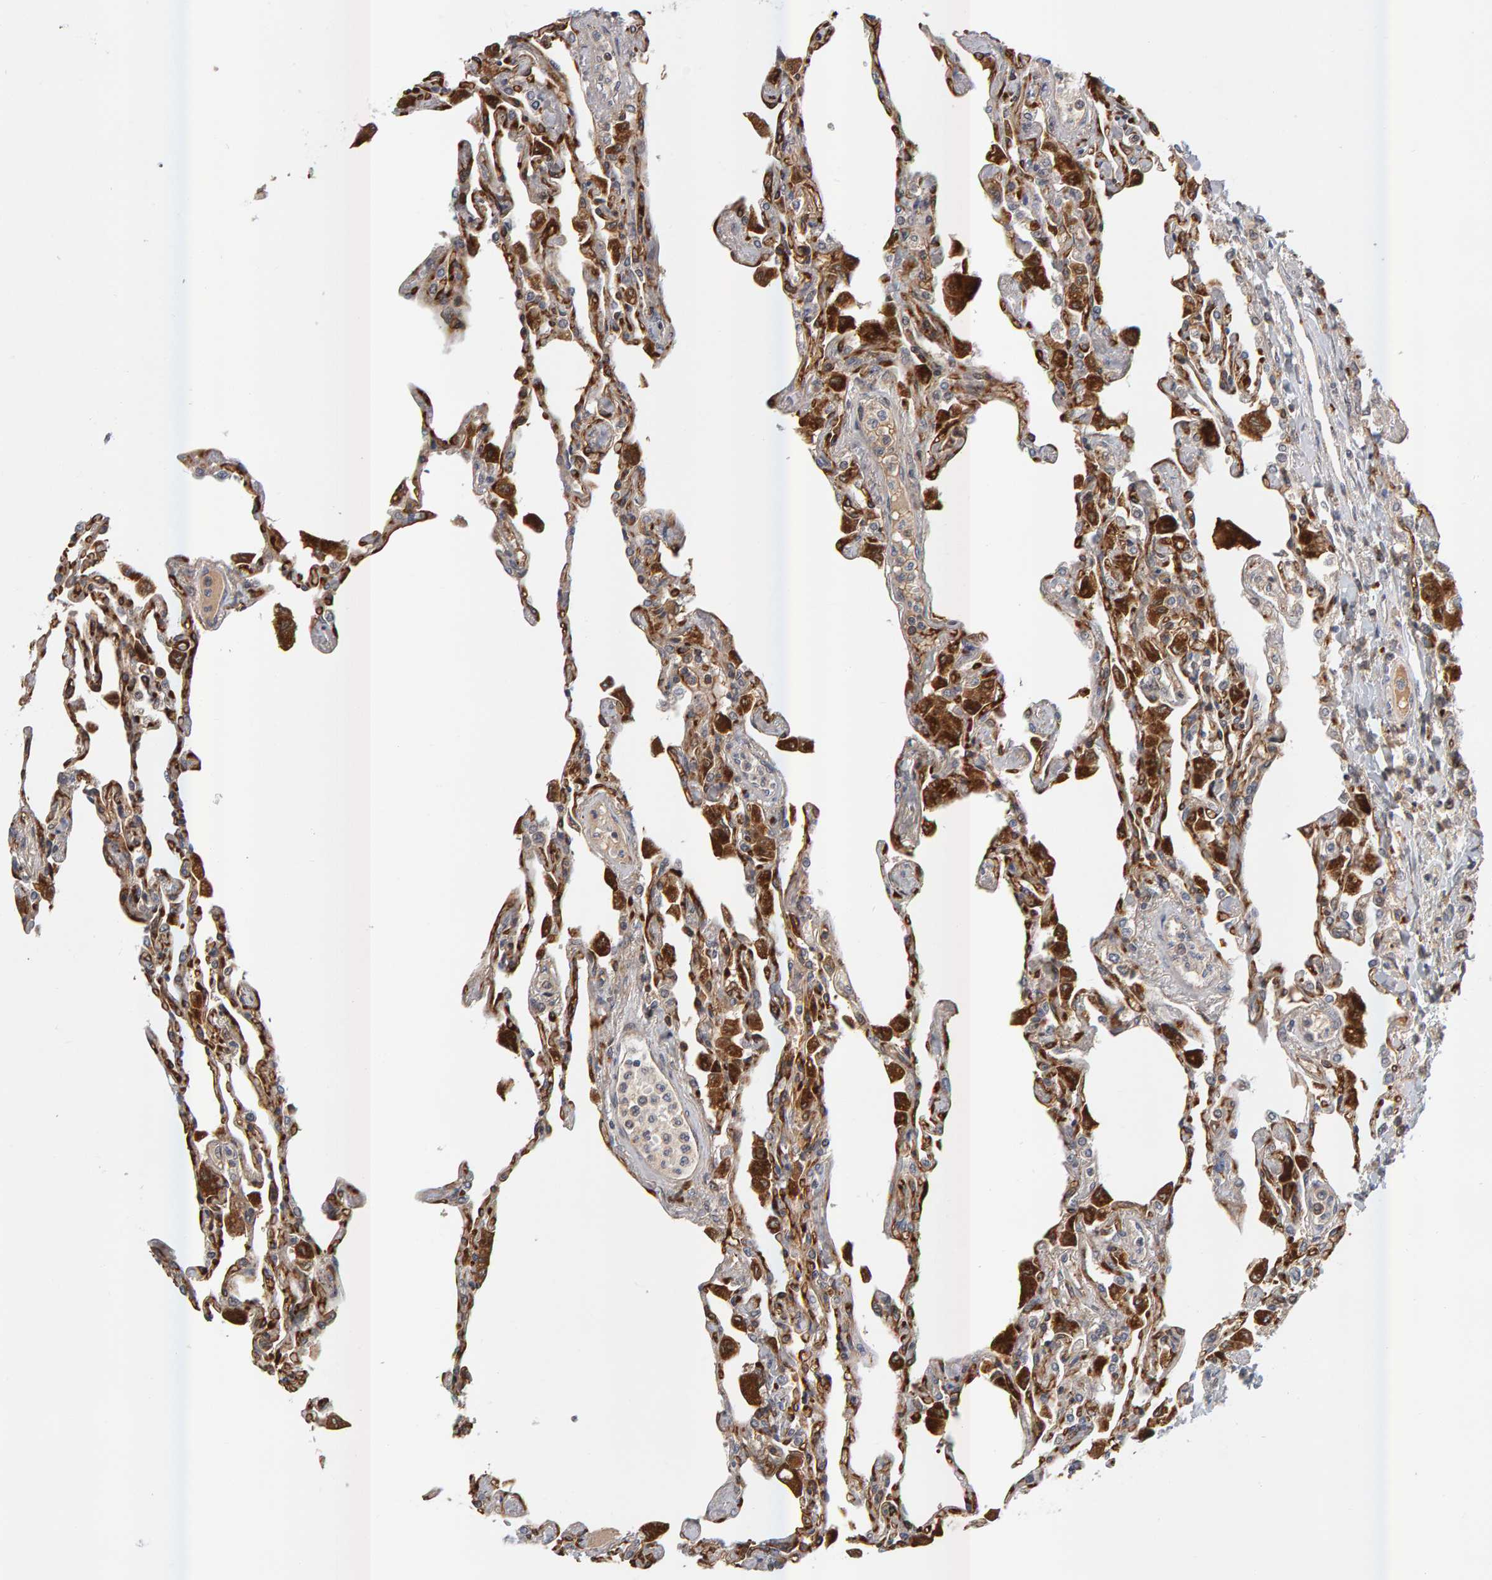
{"staining": {"intensity": "moderate", "quantity": "25%-75%", "location": "cytoplasmic/membranous"}, "tissue": "lung", "cell_type": "Alveolar cells", "image_type": "normal", "snomed": [{"axis": "morphology", "description": "Normal tissue, NOS"}, {"axis": "topography", "description": "Bronchus"}, {"axis": "topography", "description": "Lung"}], "caption": "The immunohistochemical stain labels moderate cytoplasmic/membranous expression in alveolar cells of benign lung.", "gene": "ZNF160", "patient": {"sex": "female", "age": 49}}